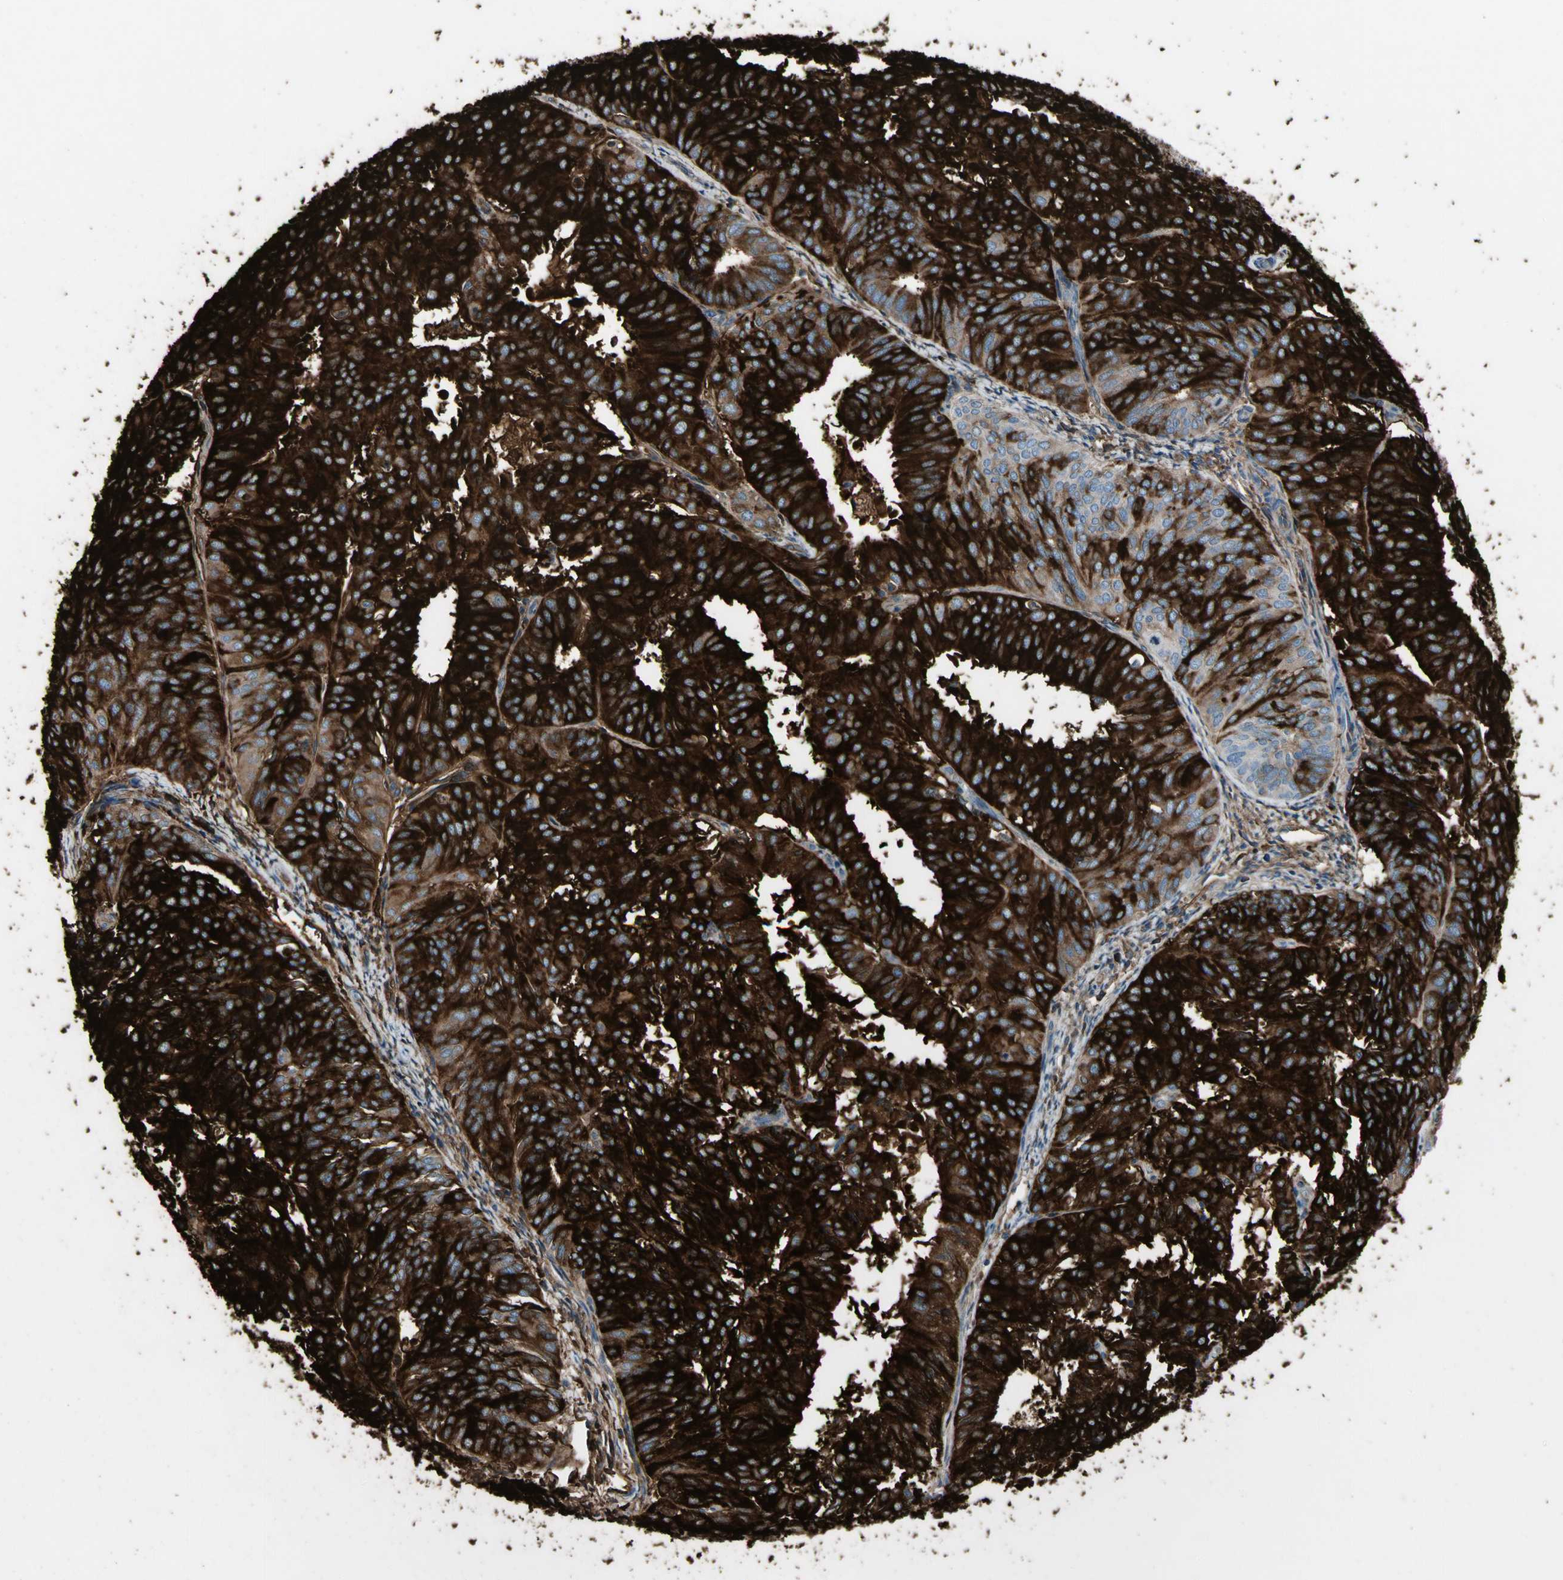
{"staining": {"intensity": "strong", "quantity": ">75%", "location": "cytoplasmic/membranous"}, "tissue": "endometrial cancer", "cell_type": "Tumor cells", "image_type": "cancer", "snomed": [{"axis": "morphology", "description": "Adenocarcinoma, NOS"}, {"axis": "topography", "description": "Uterus"}], "caption": "Brown immunohistochemical staining in endometrial cancer exhibits strong cytoplasmic/membranous staining in about >75% of tumor cells.", "gene": "PIGR", "patient": {"sex": "female", "age": 60}}